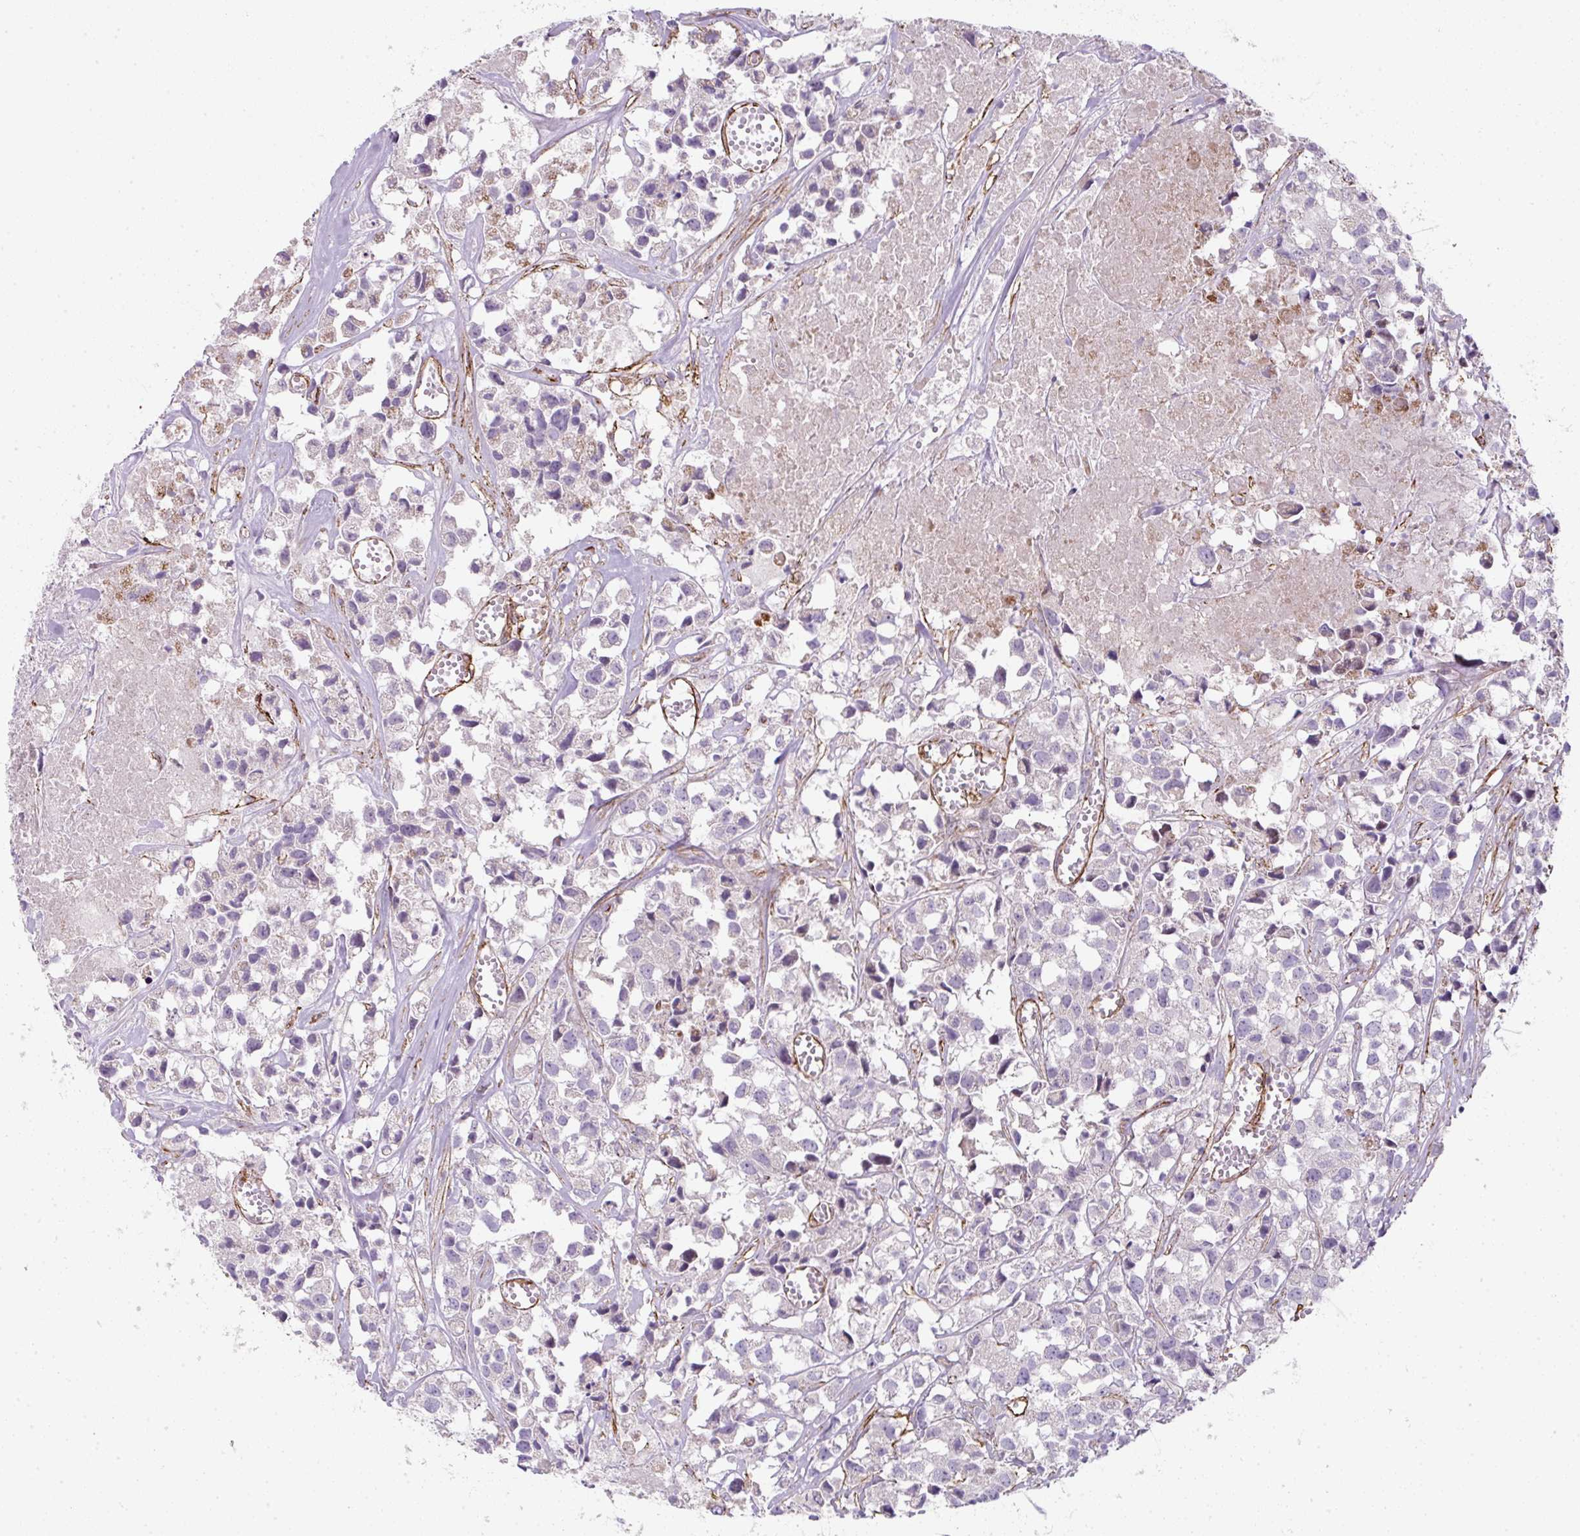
{"staining": {"intensity": "negative", "quantity": "none", "location": "none"}, "tissue": "urothelial cancer", "cell_type": "Tumor cells", "image_type": "cancer", "snomed": [{"axis": "morphology", "description": "Urothelial carcinoma, High grade"}, {"axis": "topography", "description": "Urinary bladder"}], "caption": "IHC of human urothelial cancer displays no expression in tumor cells. (Stains: DAB IHC with hematoxylin counter stain, Microscopy: brightfield microscopy at high magnification).", "gene": "ANKUB1", "patient": {"sex": "female", "age": 75}}